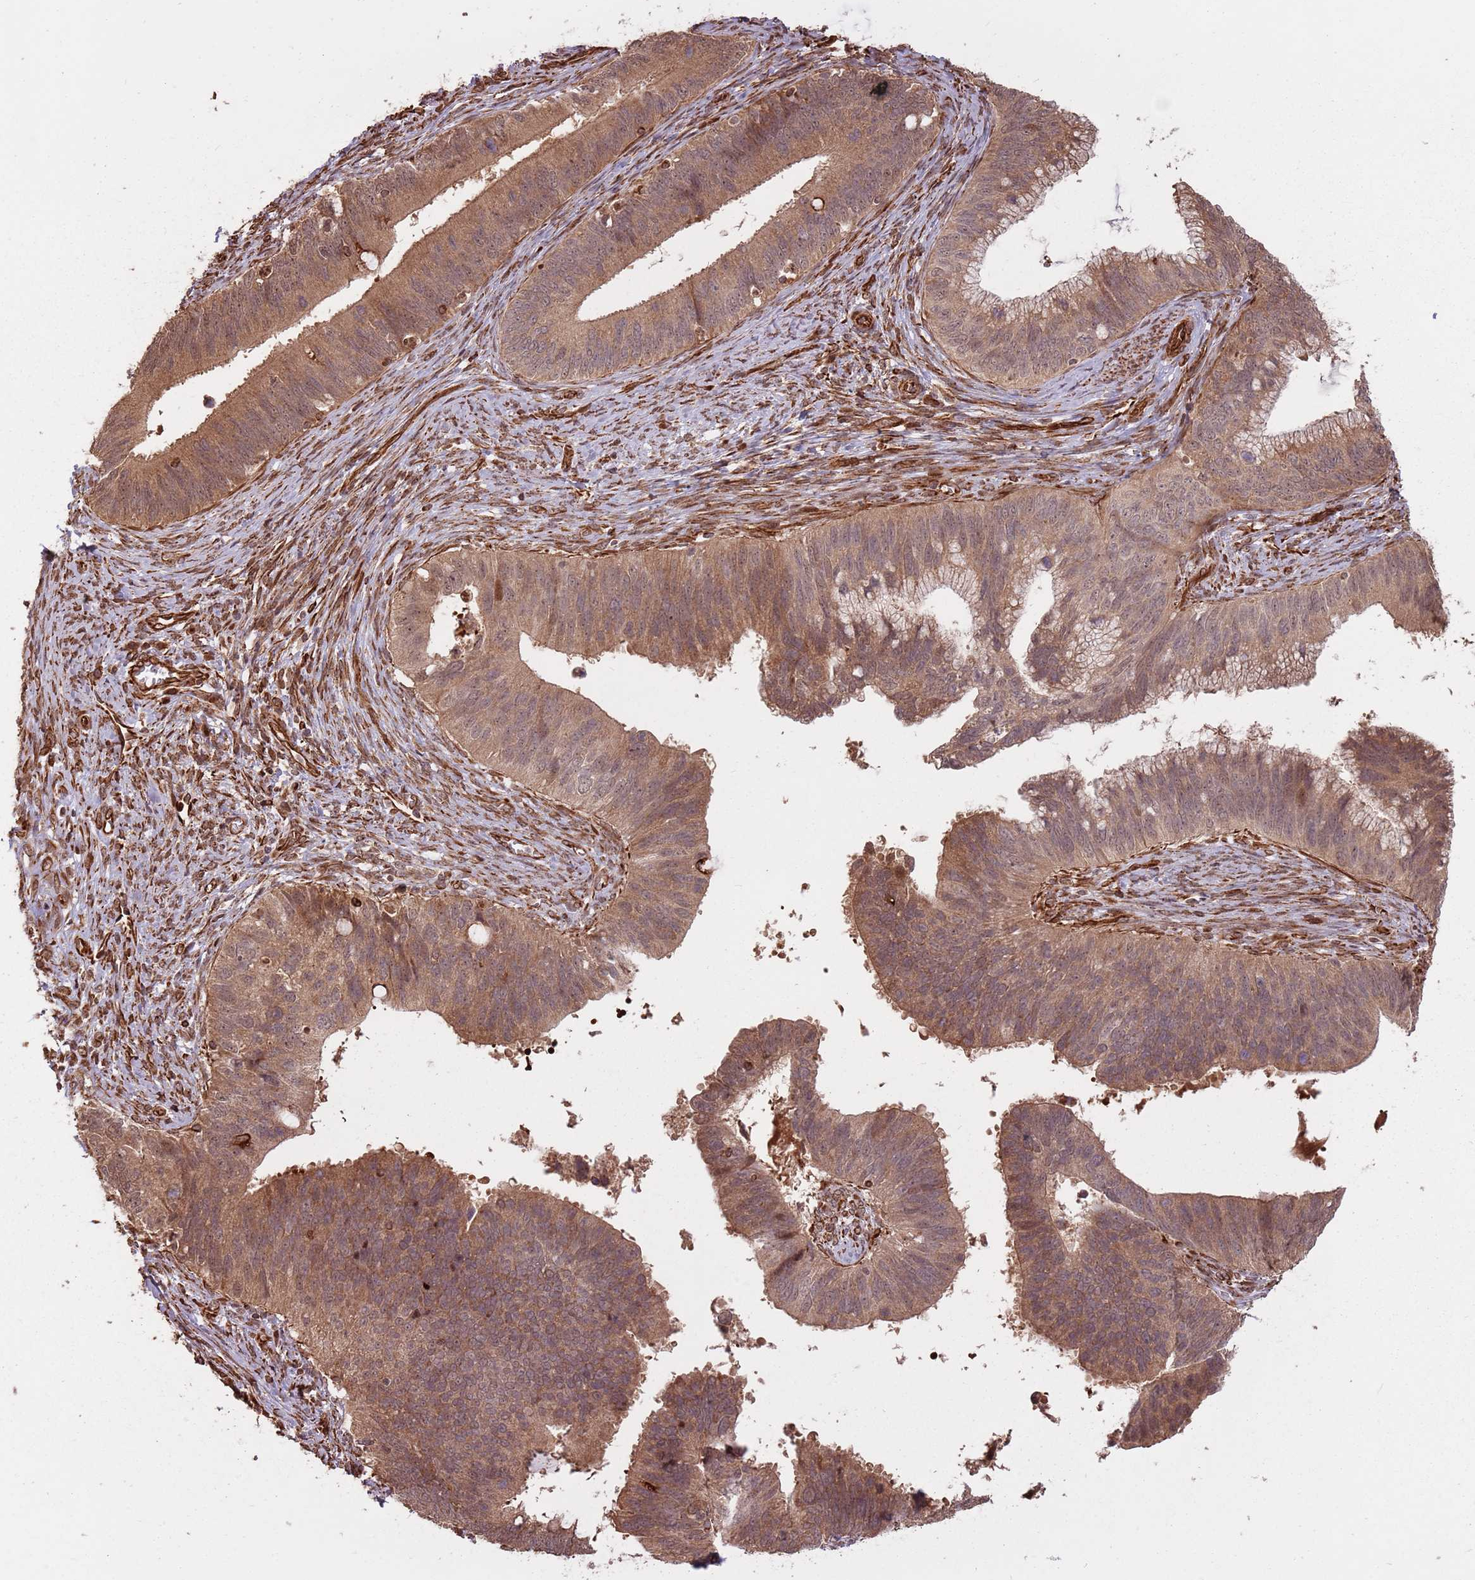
{"staining": {"intensity": "moderate", "quantity": ">75%", "location": "cytoplasmic/membranous,nuclear"}, "tissue": "cervical cancer", "cell_type": "Tumor cells", "image_type": "cancer", "snomed": [{"axis": "morphology", "description": "Adenocarcinoma, NOS"}, {"axis": "topography", "description": "Cervix"}], "caption": "Protein analysis of adenocarcinoma (cervical) tissue displays moderate cytoplasmic/membranous and nuclear expression in approximately >75% of tumor cells. (IHC, brightfield microscopy, high magnification).", "gene": "ADAMTS3", "patient": {"sex": "female", "age": 42}}